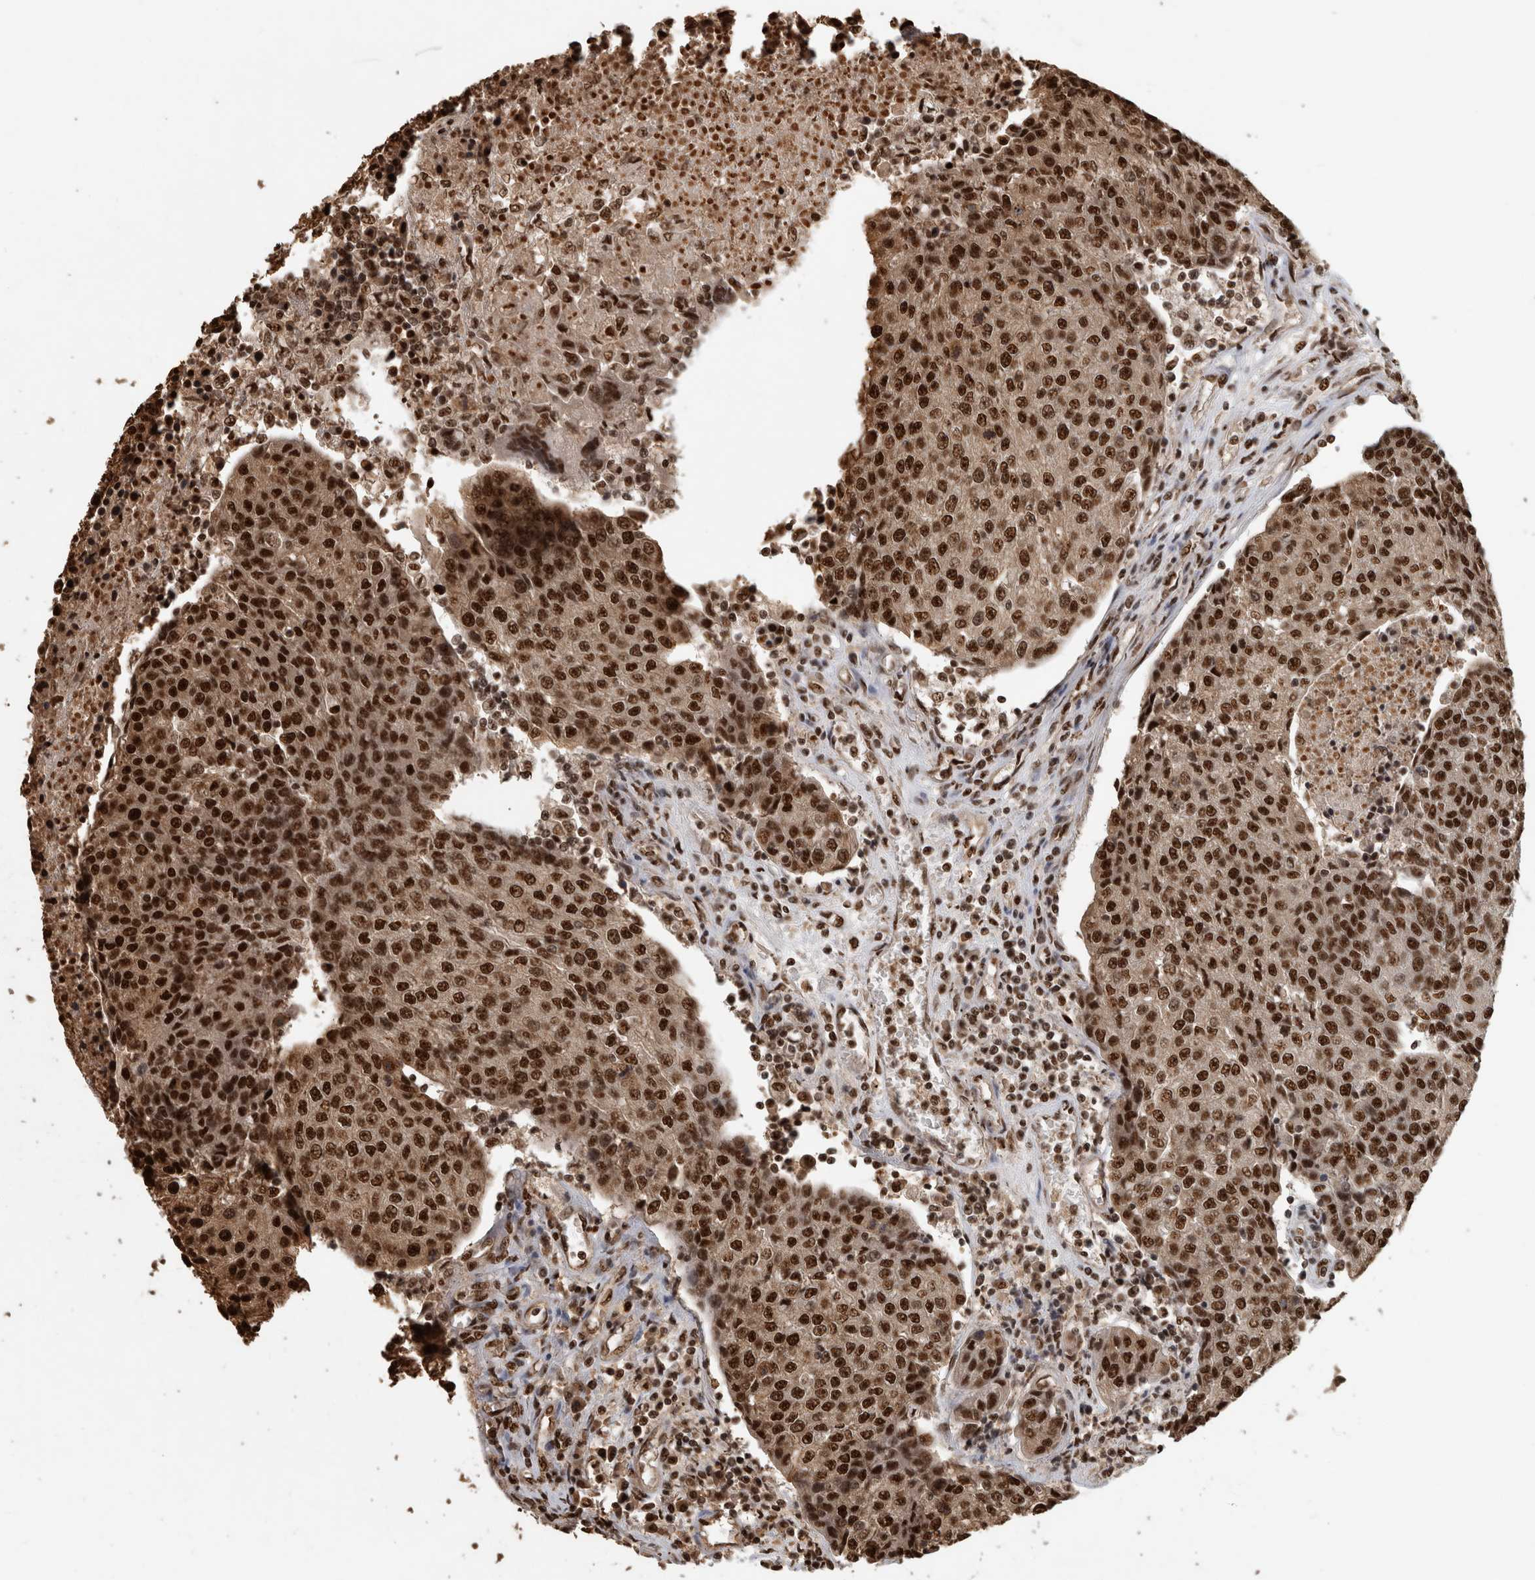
{"staining": {"intensity": "strong", "quantity": ">75%", "location": "nuclear"}, "tissue": "urothelial cancer", "cell_type": "Tumor cells", "image_type": "cancer", "snomed": [{"axis": "morphology", "description": "Urothelial carcinoma, High grade"}, {"axis": "topography", "description": "Urinary bladder"}], "caption": "High-grade urothelial carcinoma stained for a protein shows strong nuclear positivity in tumor cells. The protein is stained brown, and the nuclei are stained in blue (DAB IHC with brightfield microscopy, high magnification).", "gene": "RAD50", "patient": {"sex": "female", "age": 85}}